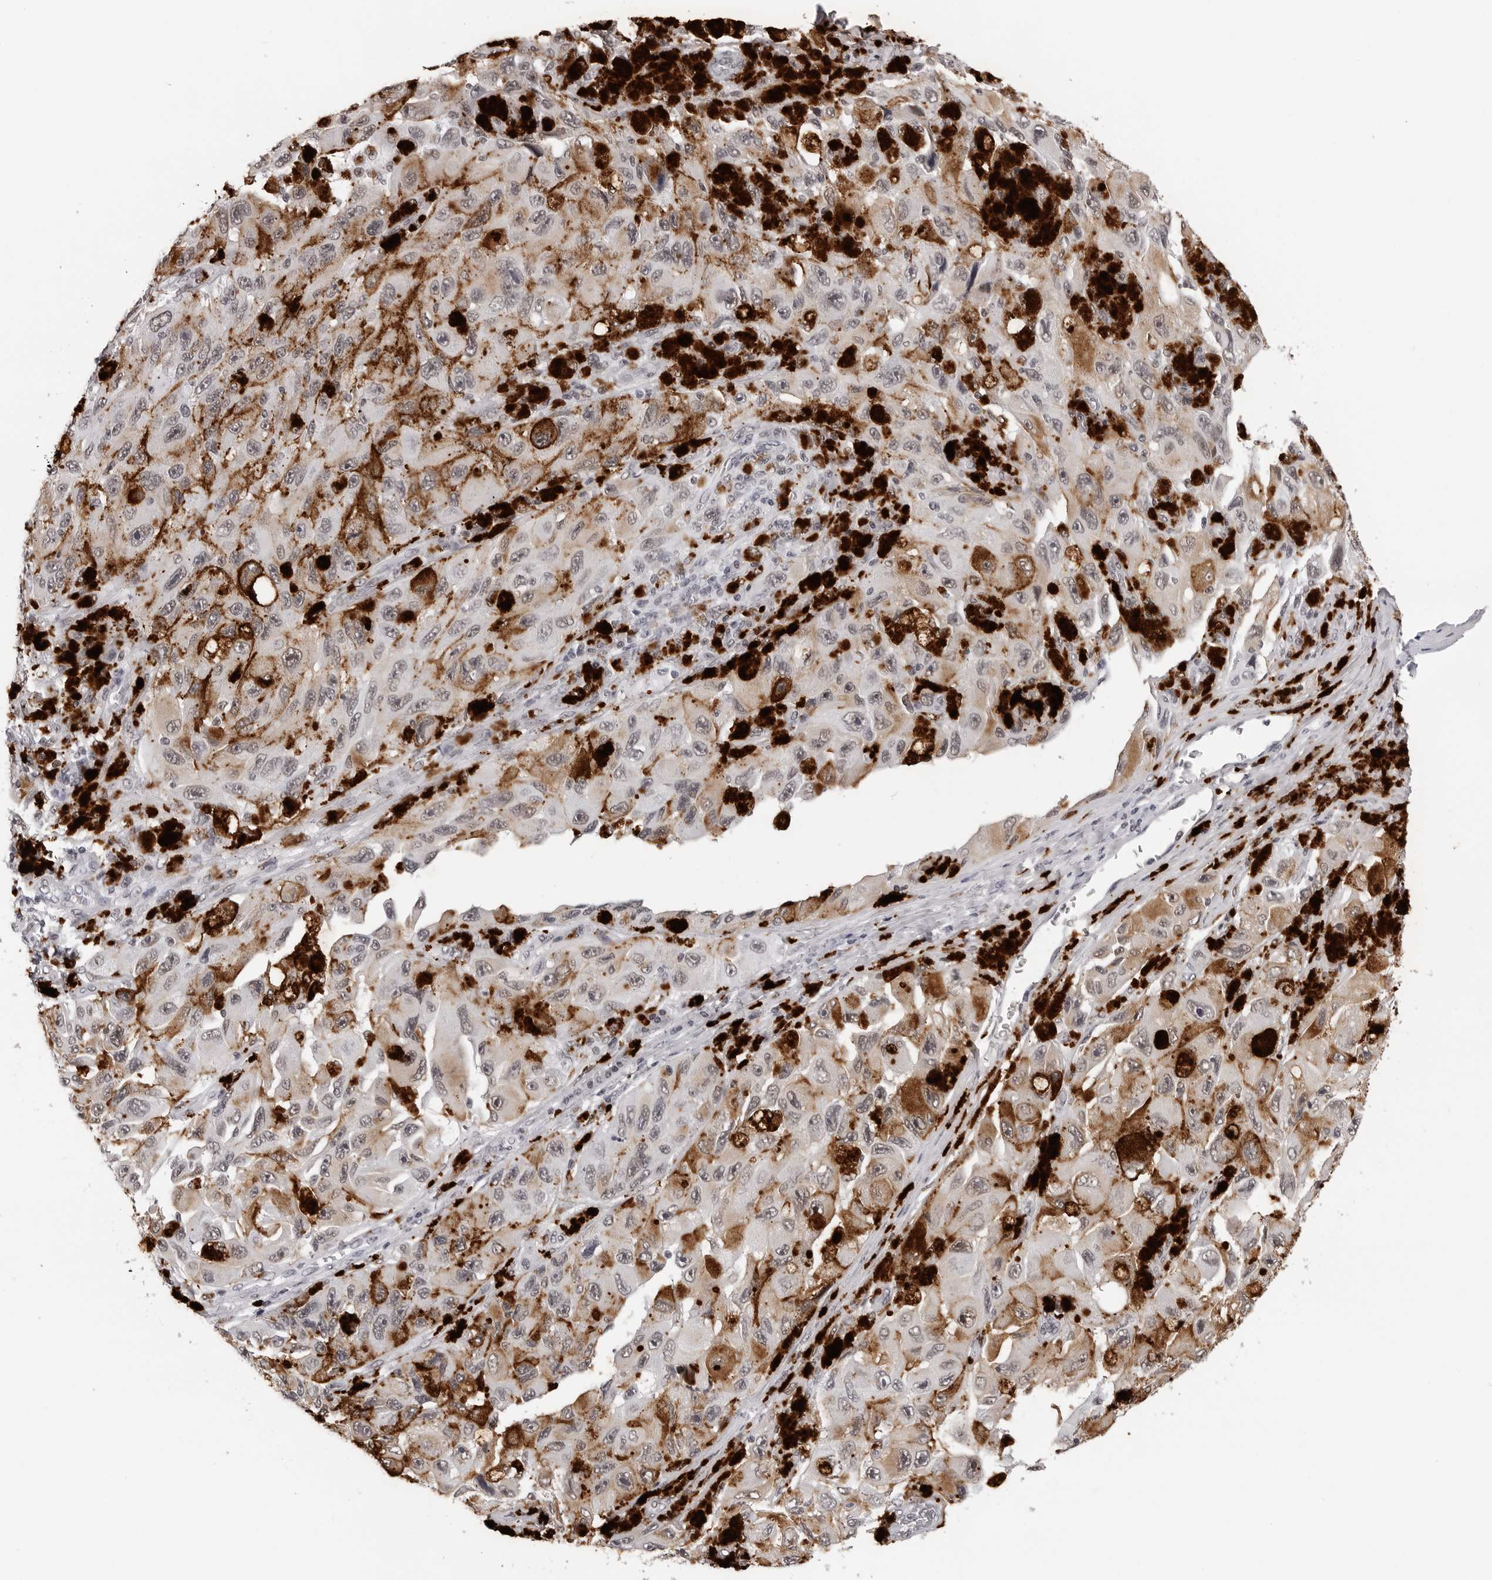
{"staining": {"intensity": "negative", "quantity": "none", "location": "none"}, "tissue": "melanoma", "cell_type": "Tumor cells", "image_type": "cancer", "snomed": [{"axis": "morphology", "description": "Malignant melanoma, NOS"}, {"axis": "topography", "description": "Skin"}], "caption": "Tumor cells show no significant protein expression in melanoma.", "gene": "SF3B4", "patient": {"sex": "female", "age": 73}}